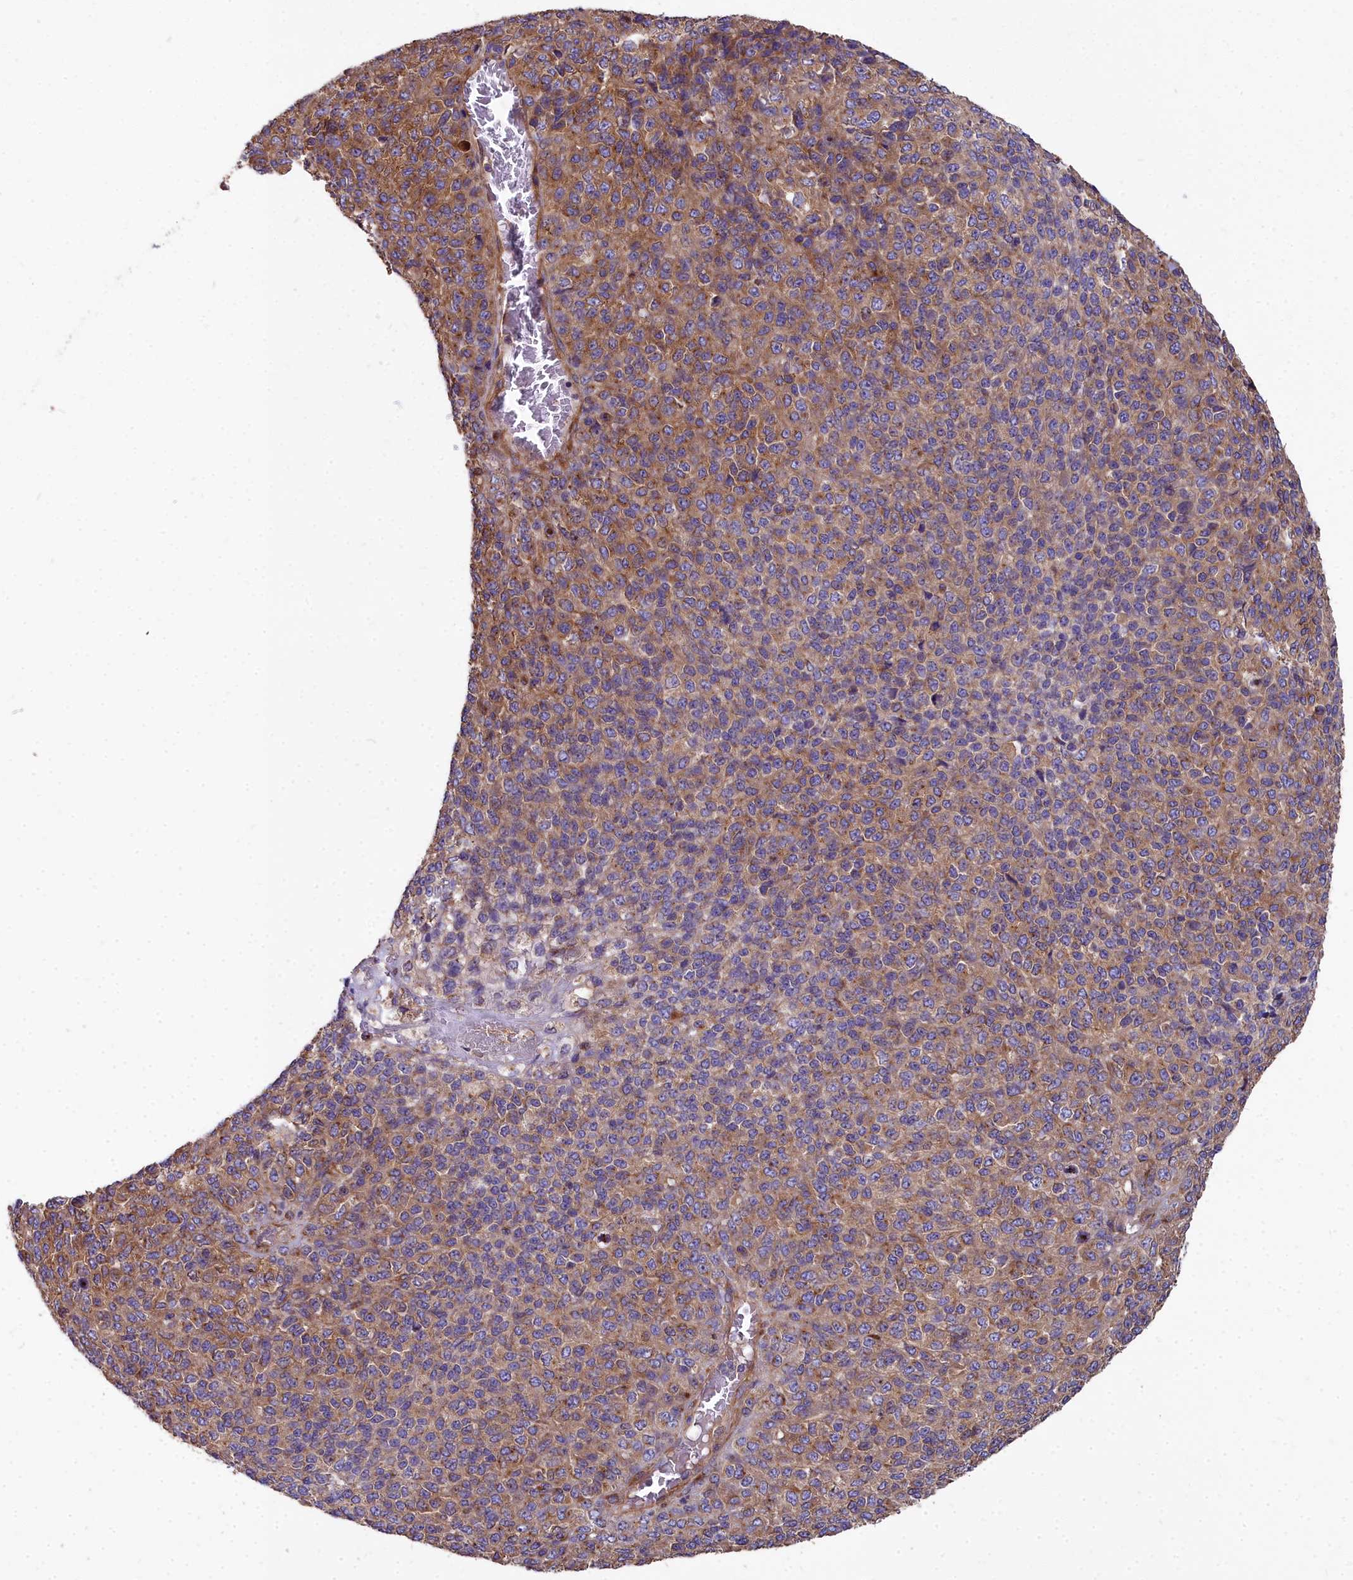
{"staining": {"intensity": "moderate", "quantity": ">75%", "location": "cytoplasmic/membranous"}, "tissue": "melanoma", "cell_type": "Tumor cells", "image_type": "cancer", "snomed": [{"axis": "morphology", "description": "Malignant melanoma, Metastatic site"}, {"axis": "topography", "description": "Brain"}], "caption": "Moderate cytoplasmic/membranous positivity for a protein is identified in approximately >75% of tumor cells of malignant melanoma (metastatic site) using immunohistochemistry.", "gene": "DCTN3", "patient": {"sex": "female", "age": 56}}